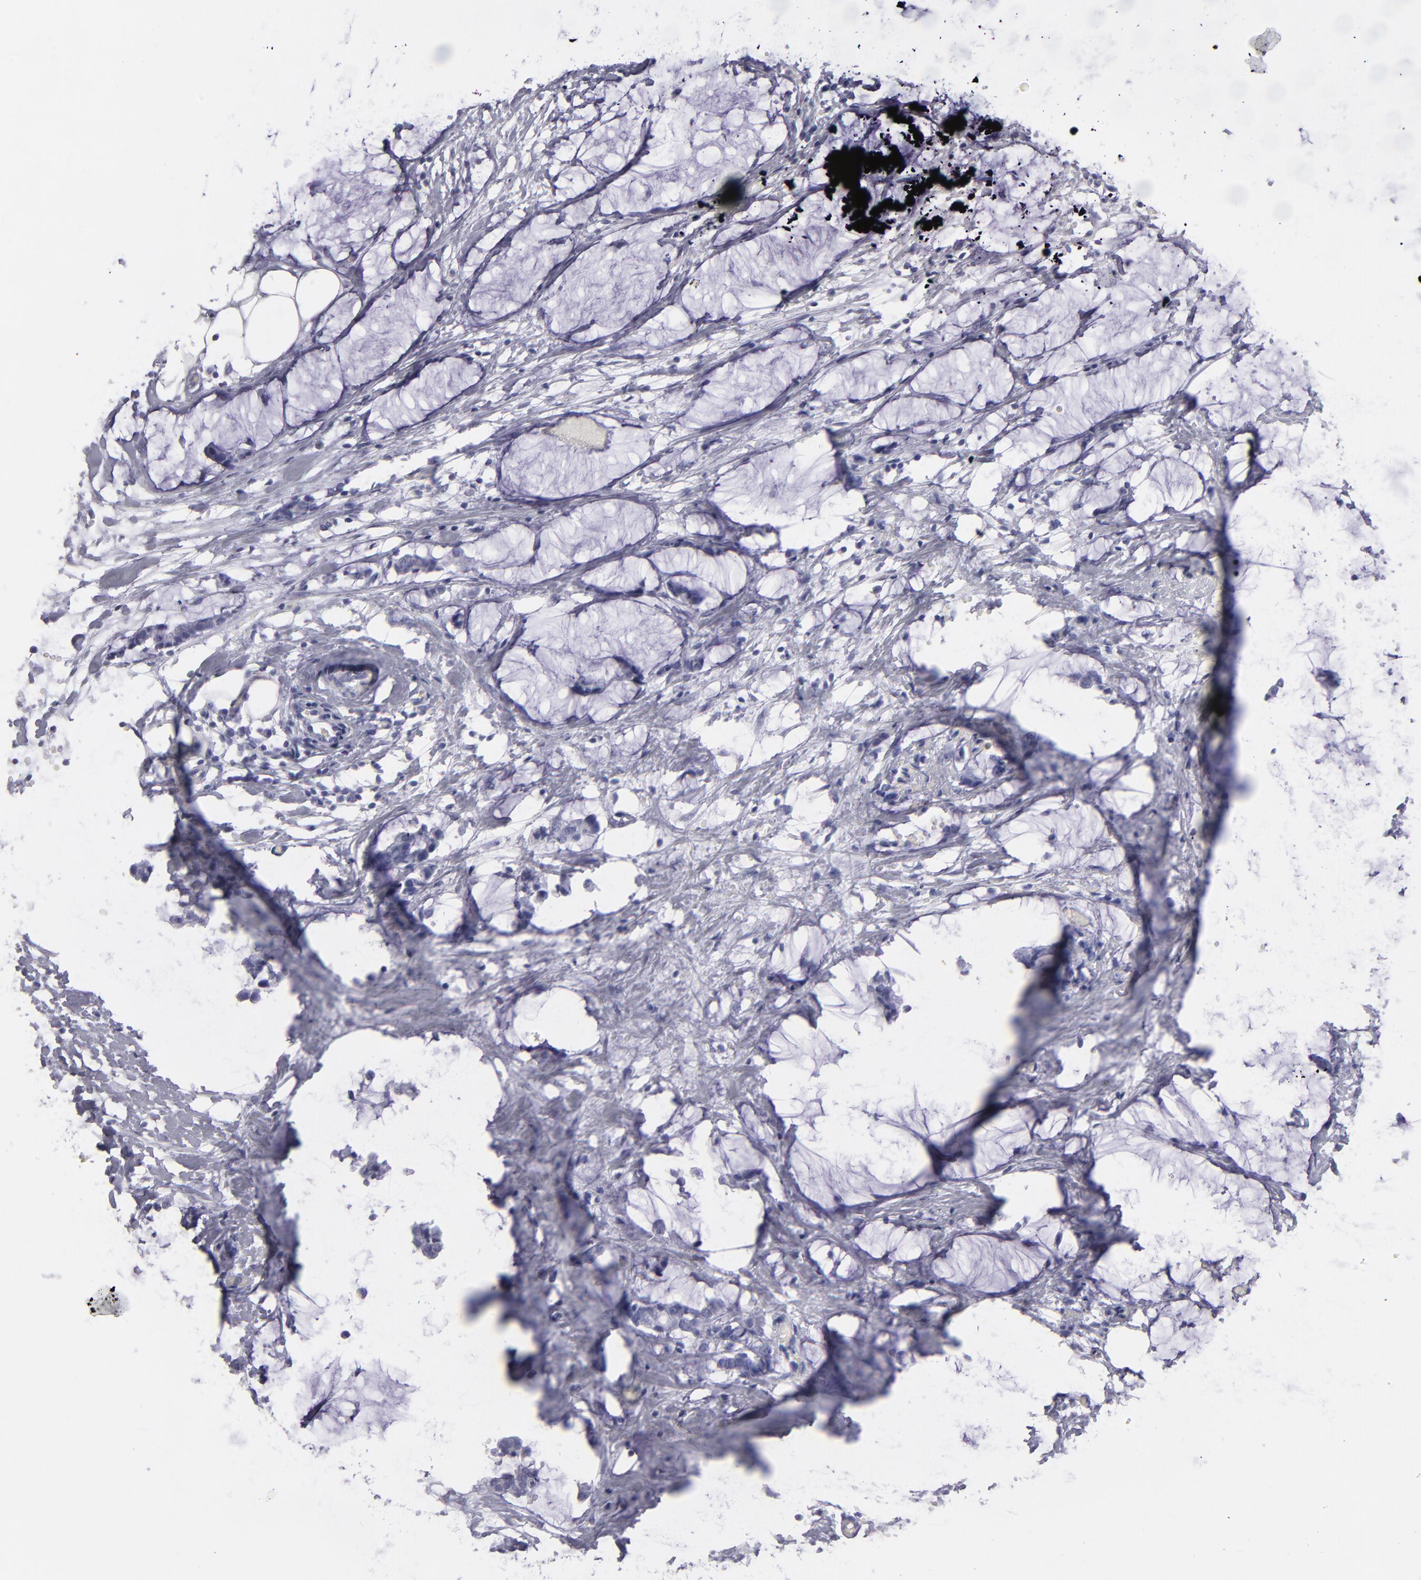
{"staining": {"intensity": "negative", "quantity": "none", "location": "none"}, "tissue": "colorectal cancer", "cell_type": "Tumor cells", "image_type": "cancer", "snomed": [{"axis": "morphology", "description": "Adenocarcinoma, NOS"}, {"axis": "topography", "description": "Colon"}], "caption": "Adenocarcinoma (colorectal) stained for a protein using immunohistochemistry demonstrates no positivity tumor cells.", "gene": "MB", "patient": {"sex": "male", "age": 14}}